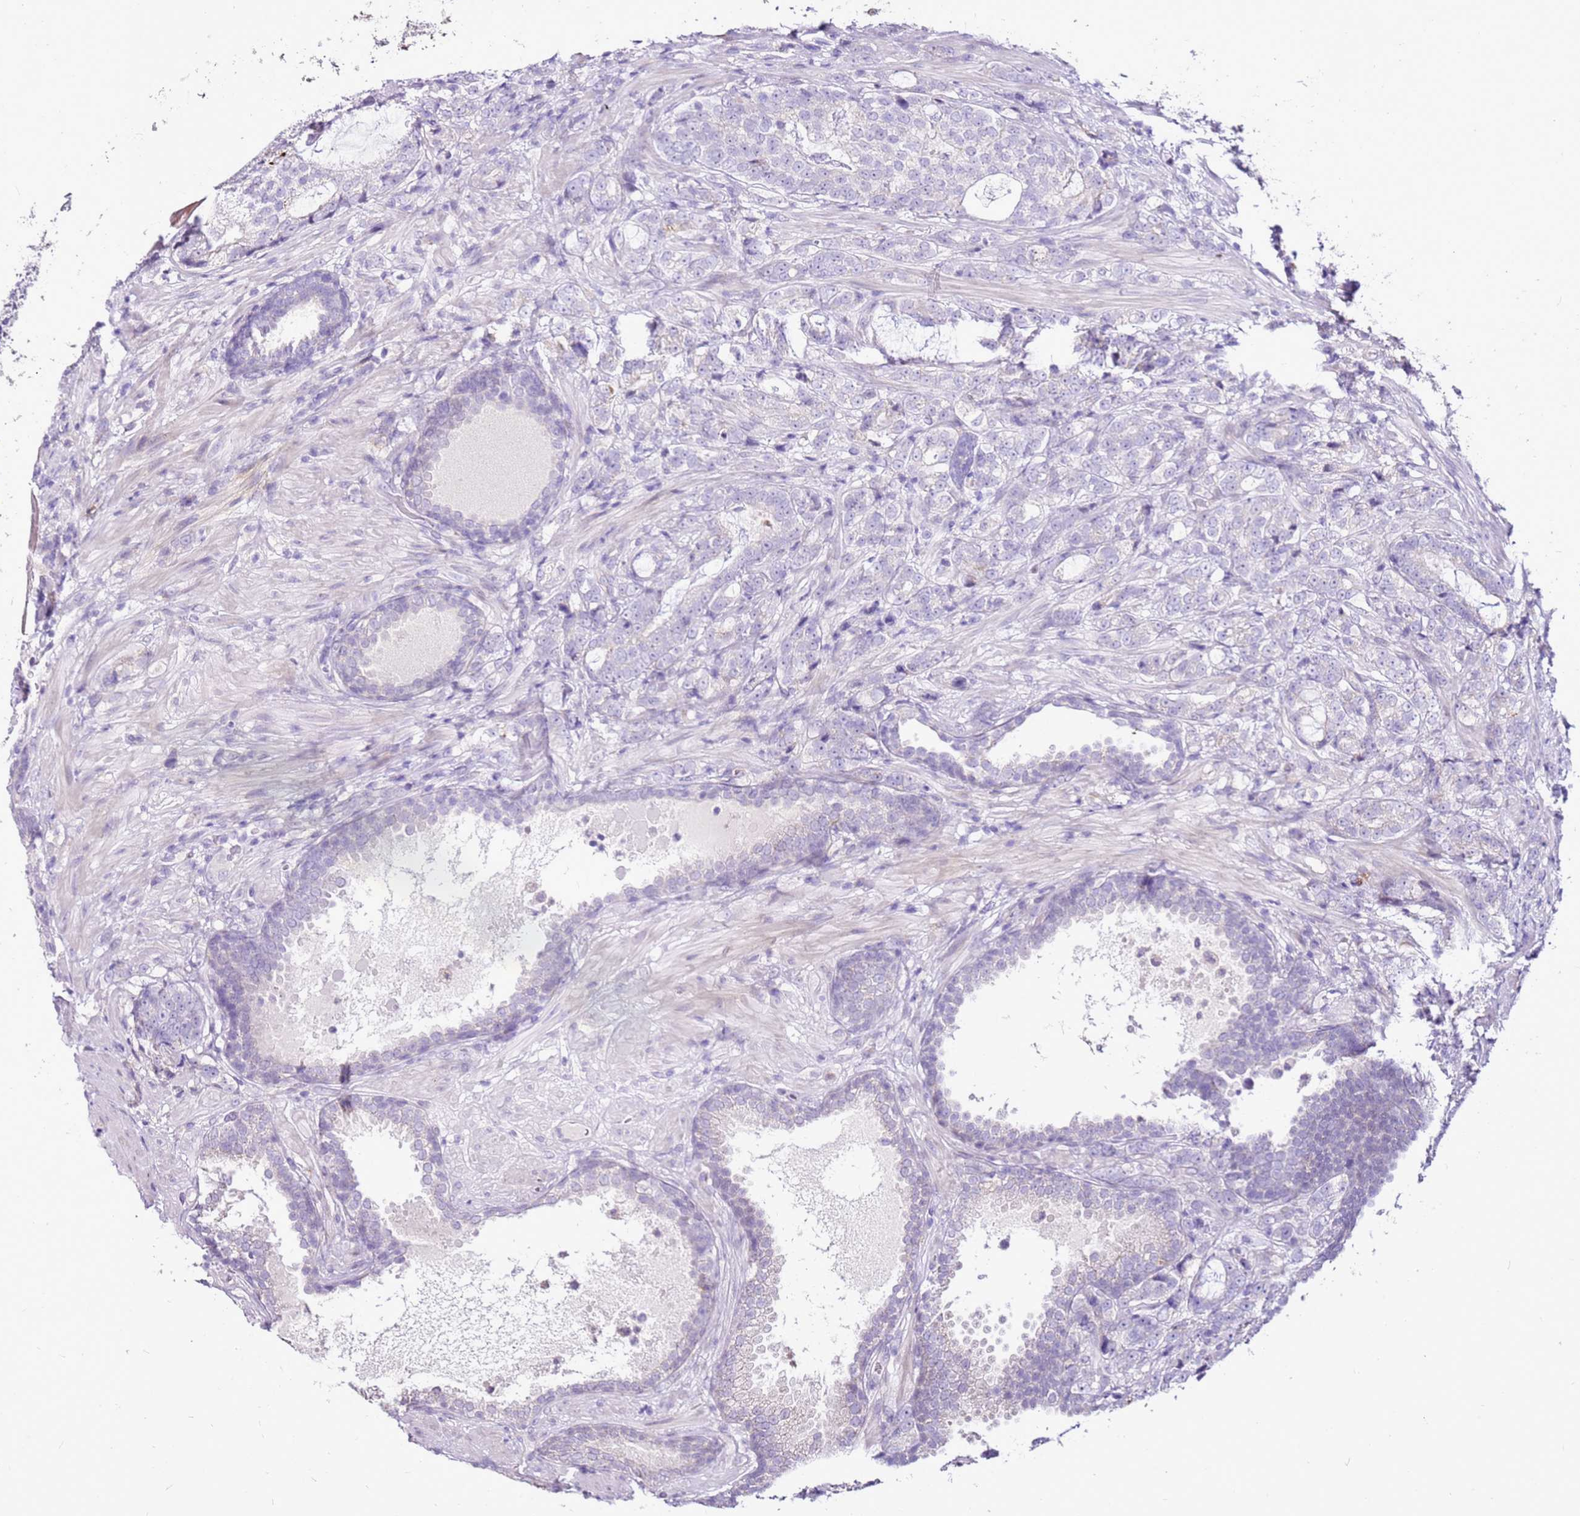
{"staining": {"intensity": "negative", "quantity": "none", "location": "none"}, "tissue": "prostate cancer", "cell_type": "Tumor cells", "image_type": "cancer", "snomed": [{"axis": "morphology", "description": "Adenocarcinoma, High grade"}, {"axis": "topography", "description": "Prostate"}], "caption": "Human prostate cancer (high-grade adenocarcinoma) stained for a protein using IHC reveals no staining in tumor cells.", "gene": "SLC38A5", "patient": {"sex": "male", "age": 67}}